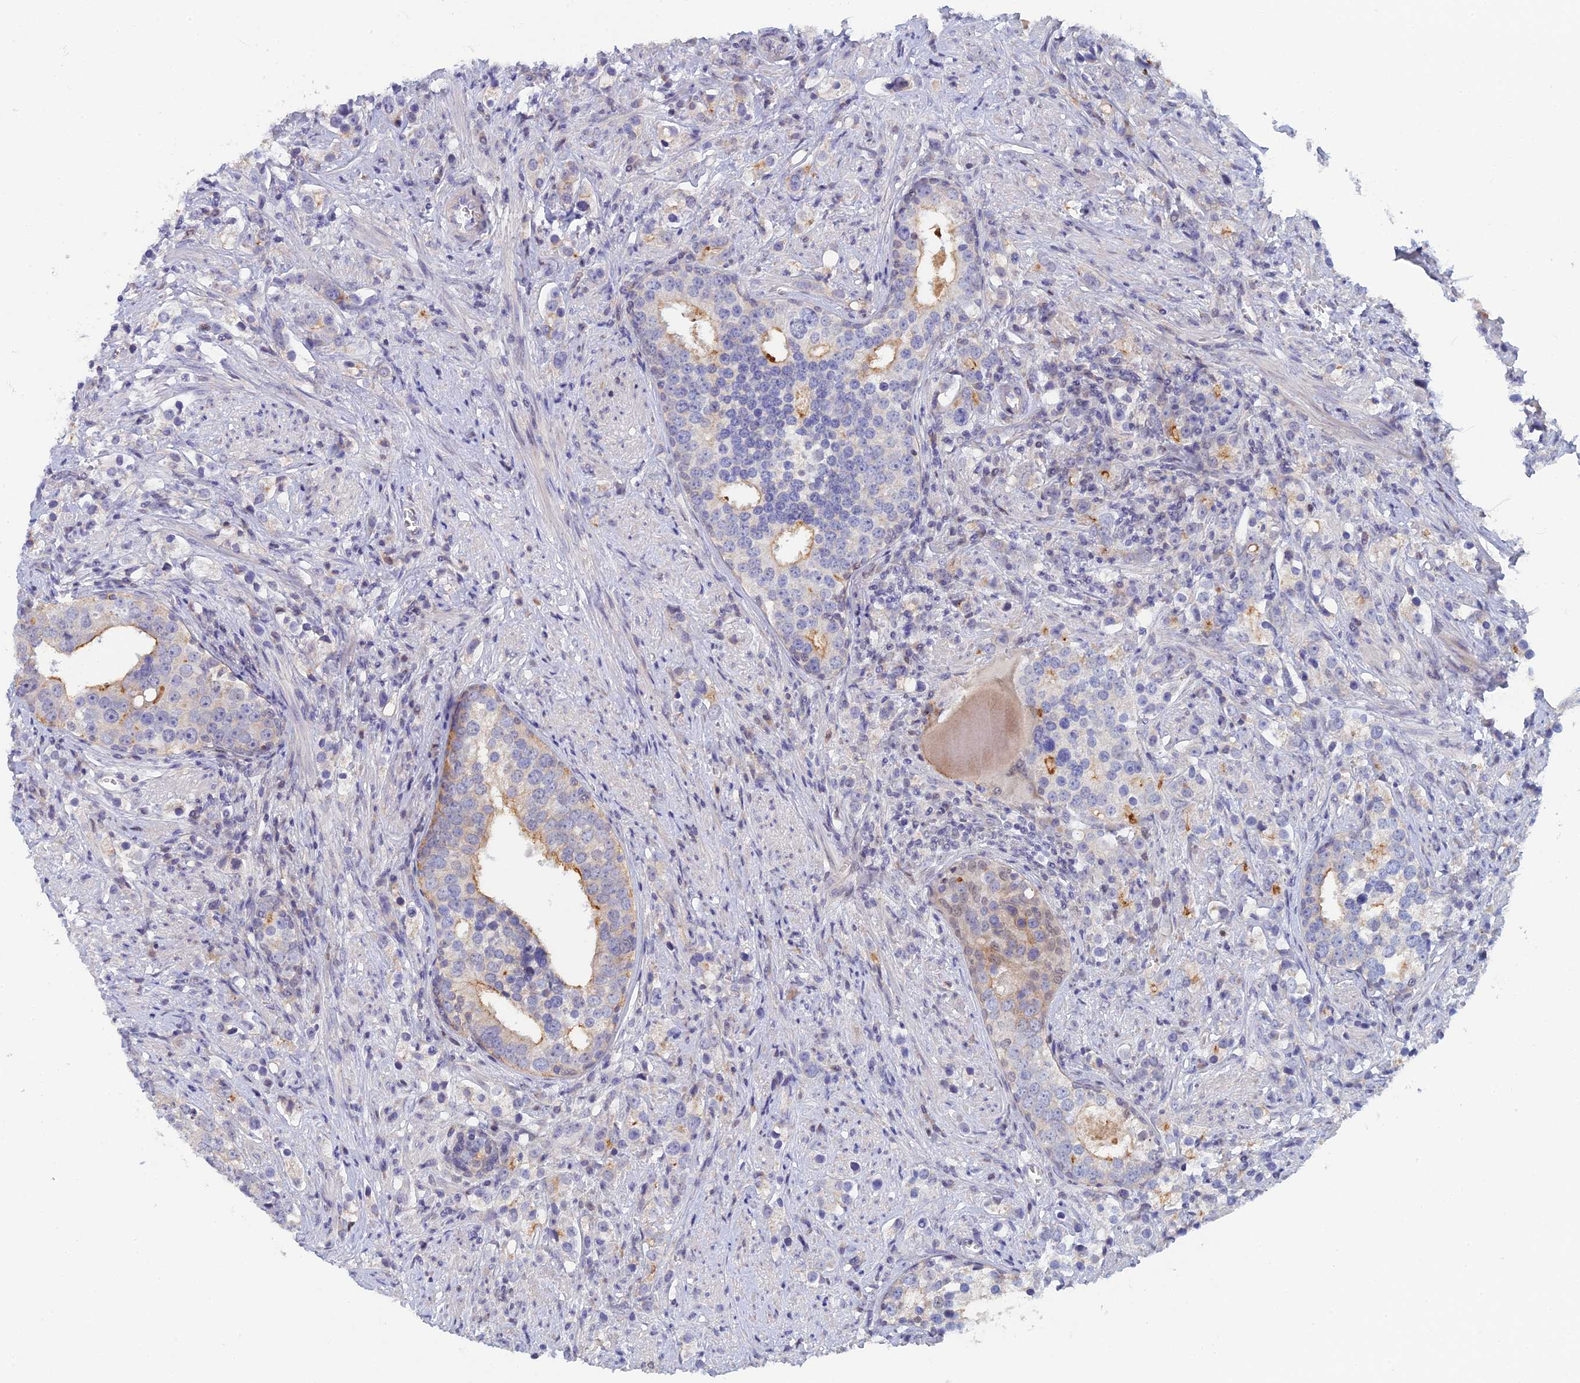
{"staining": {"intensity": "moderate", "quantity": "<25%", "location": "cytoplasmic/membranous"}, "tissue": "prostate cancer", "cell_type": "Tumor cells", "image_type": "cancer", "snomed": [{"axis": "morphology", "description": "Adenocarcinoma, High grade"}, {"axis": "topography", "description": "Prostate"}], "caption": "Protein staining of prostate cancer (adenocarcinoma (high-grade)) tissue exhibits moderate cytoplasmic/membranous staining in about <25% of tumor cells.", "gene": "GIPC1", "patient": {"sex": "male", "age": 71}}